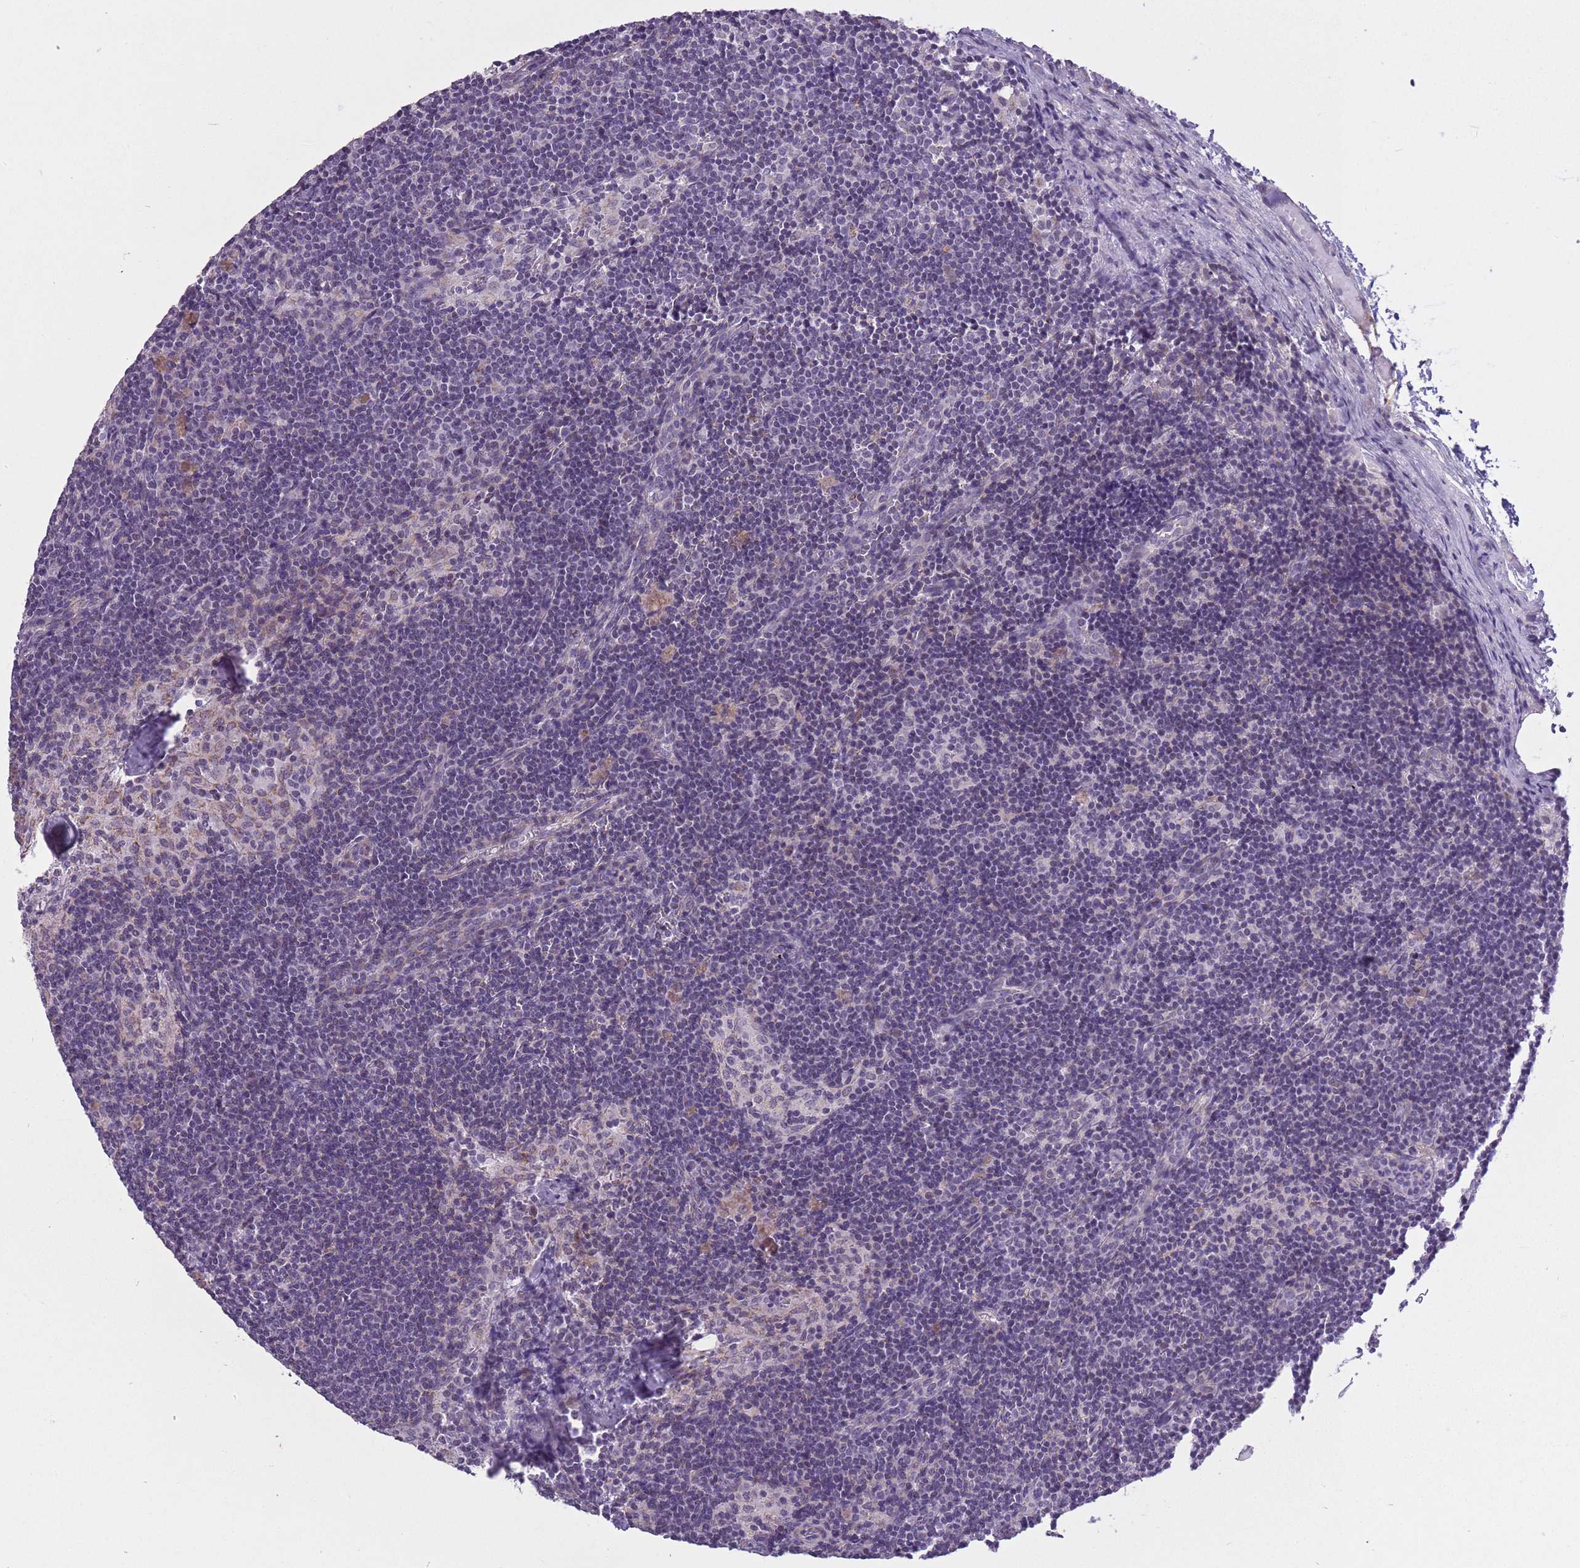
{"staining": {"intensity": "negative", "quantity": "none", "location": "none"}, "tissue": "lymph node", "cell_type": "Germinal center cells", "image_type": "normal", "snomed": [{"axis": "morphology", "description": "Normal tissue, NOS"}, {"axis": "topography", "description": "Lymph node"}], "caption": "DAB (3,3'-diaminobenzidine) immunohistochemical staining of unremarkable lymph node reveals no significant staining in germinal center cells.", "gene": "ZBTB24", "patient": {"sex": "female", "age": 42}}